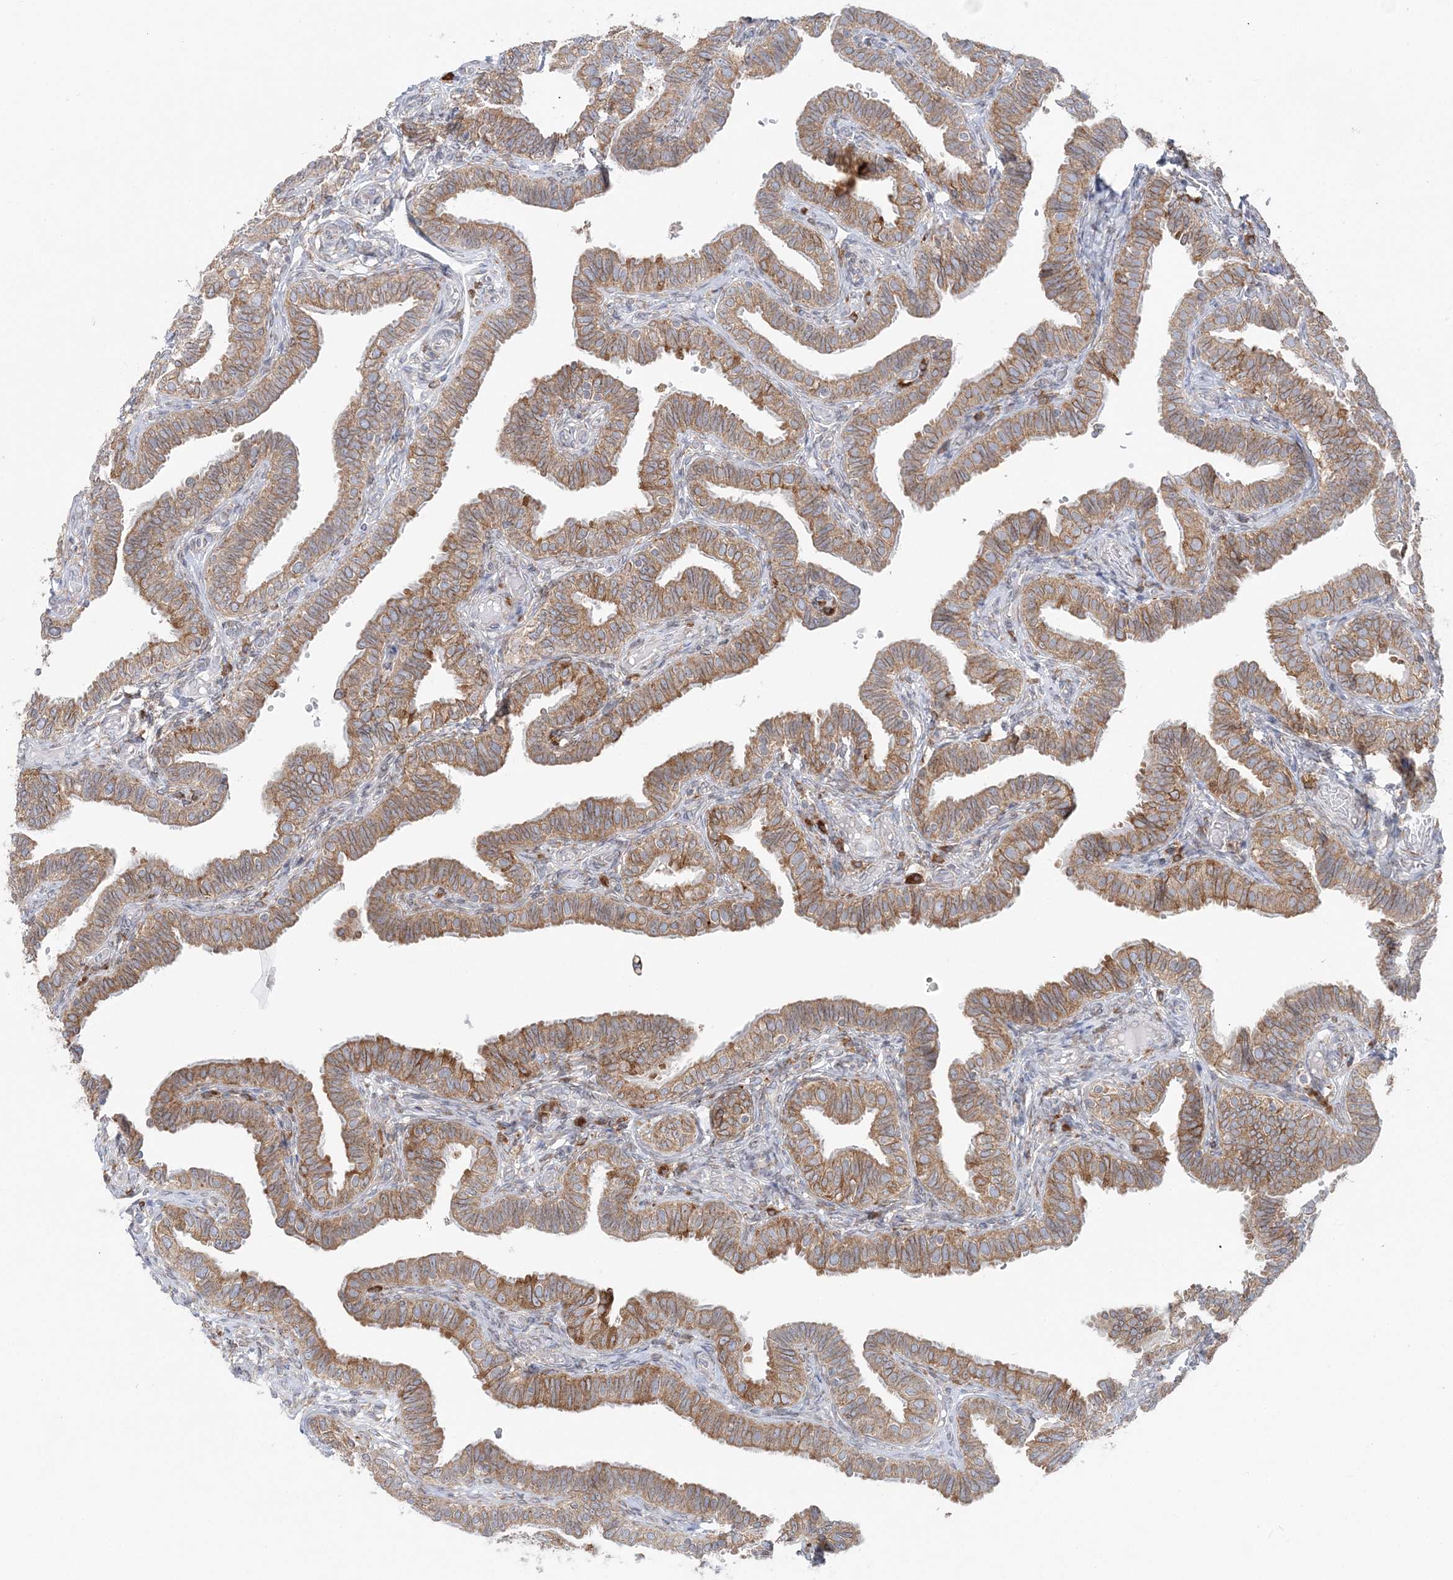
{"staining": {"intensity": "strong", "quantity": "25%-75%", "location": "cytoplasmic/membranous"}, "tissue": "fallopian tube", "cell_type": "Glandular cells", "image_type": "normal", "snomed": [{"axis": "morphology", "description": "Normal tissue, NOS"}, {"axis": "topography", "description": "Fallopian tube"}], "caption": "Fallopian tube stained for a protein reveals strong cytoplasmic/membranous positivity in glandular cells. The staining was performed using DAB (3,3'-diaminobenzidine) to visualize the protein expression in brown, while the nuclei were stained in blue with hematoxylin (Magnification: 20x).", "gene": "TMED10", "patient": {"sex": "female", "age": 39}}